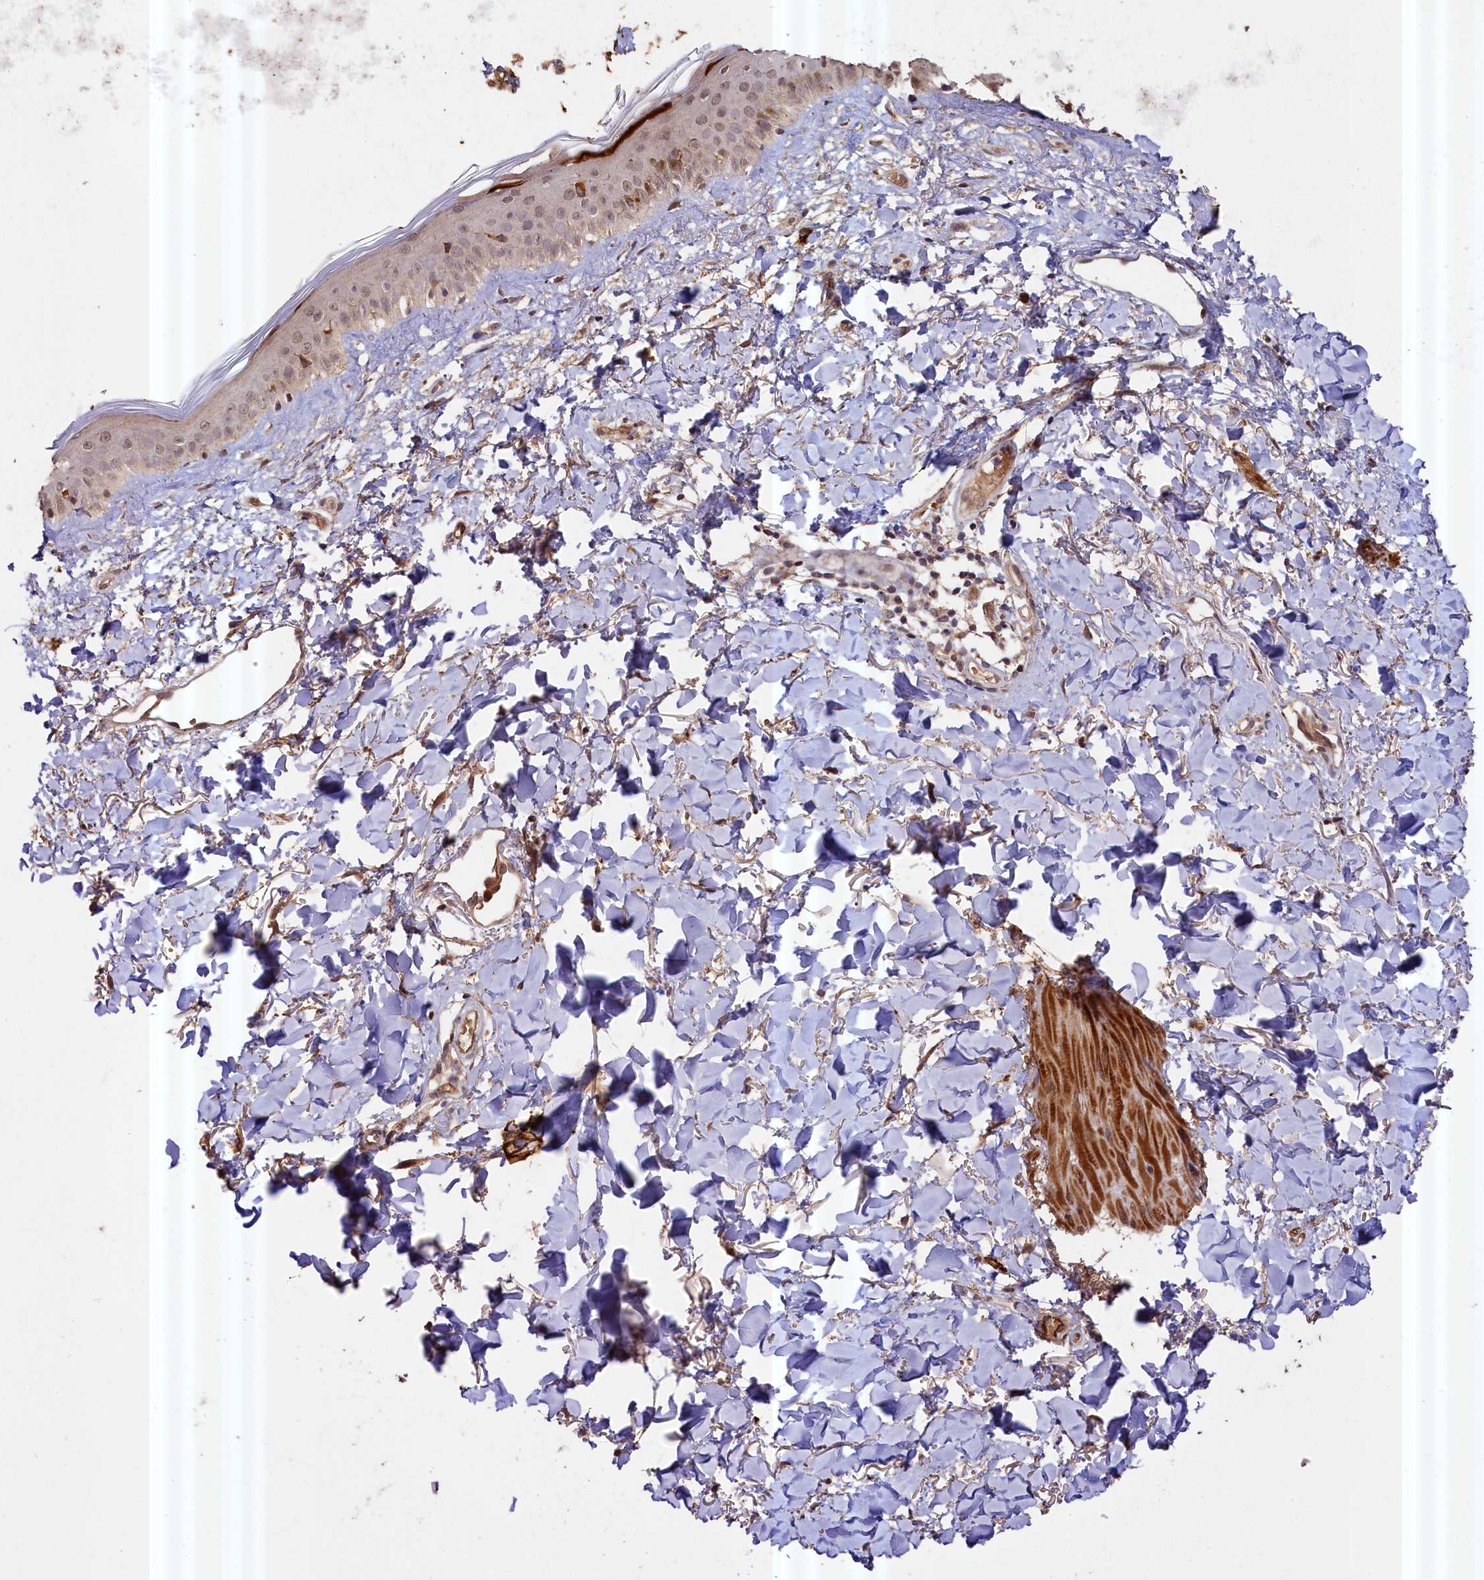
{"staining": {"intensity": "moderate", "quantity": ">75%", "location": "cytoplasmic/membranous,nuclear"}, "tissue": "skin", "cell_type": "Fibroblasts", "image_type": "normal", "snomed": [{"axis": "morphology", "description": "Normal tissue, NOS"}, {"axis": "topography", "description": "Skin"}], "caption": "Protein expression analysis of normal skin demonstrates moderate cytoplasmic/membranous,nuclear staining in about >75% of fibroblasts. The staining is performed using DAB brown chromogen to label protein expression. The nuclei are counter-stained blue using hematoxylin.", "gene": "ZNF480", "patient": {"sex": "female", "age": 58}}